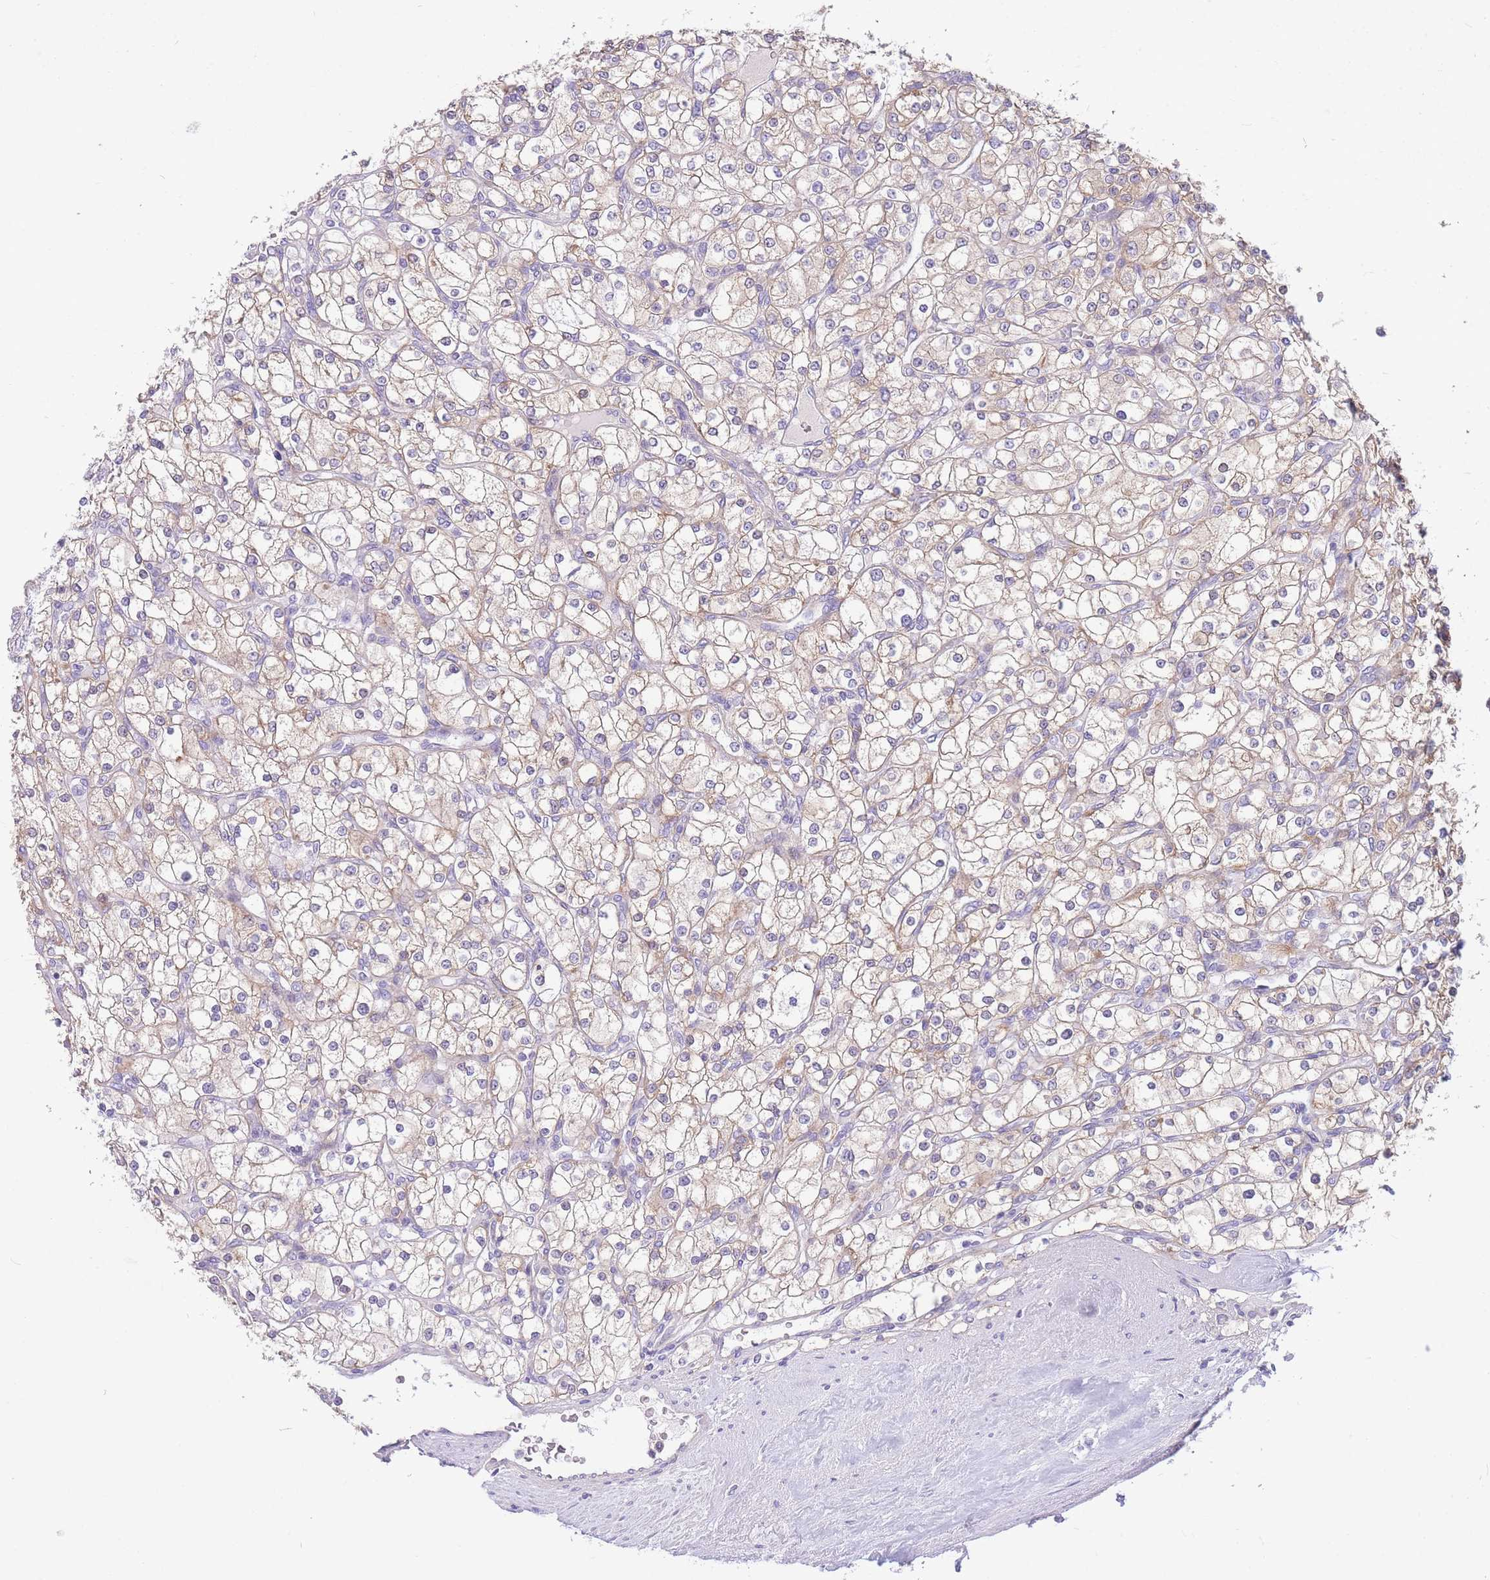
{"staining": {"intensity": "weak", "quantity": ">75%", "location": "cytoplasmic/membranous"}, "tissue": "renal cancer", "cell_type": "Tumor cells", "image_type": "cancer", "snomed": [{"axis": "morphology", "description": "Adenocarcinoma, NOS"}, {"axis": "topography", "description": "Kidney"}], "caption": "Immunohistochemistry image of renal adenocarcinoma stained for a protein (brown), which demonstrates low levels of weak cytoplasmic/membranous positivity in about >75% of tumor cells.", "gene": "OR5T1", "patient": {"sex": "male", "age": 80}}